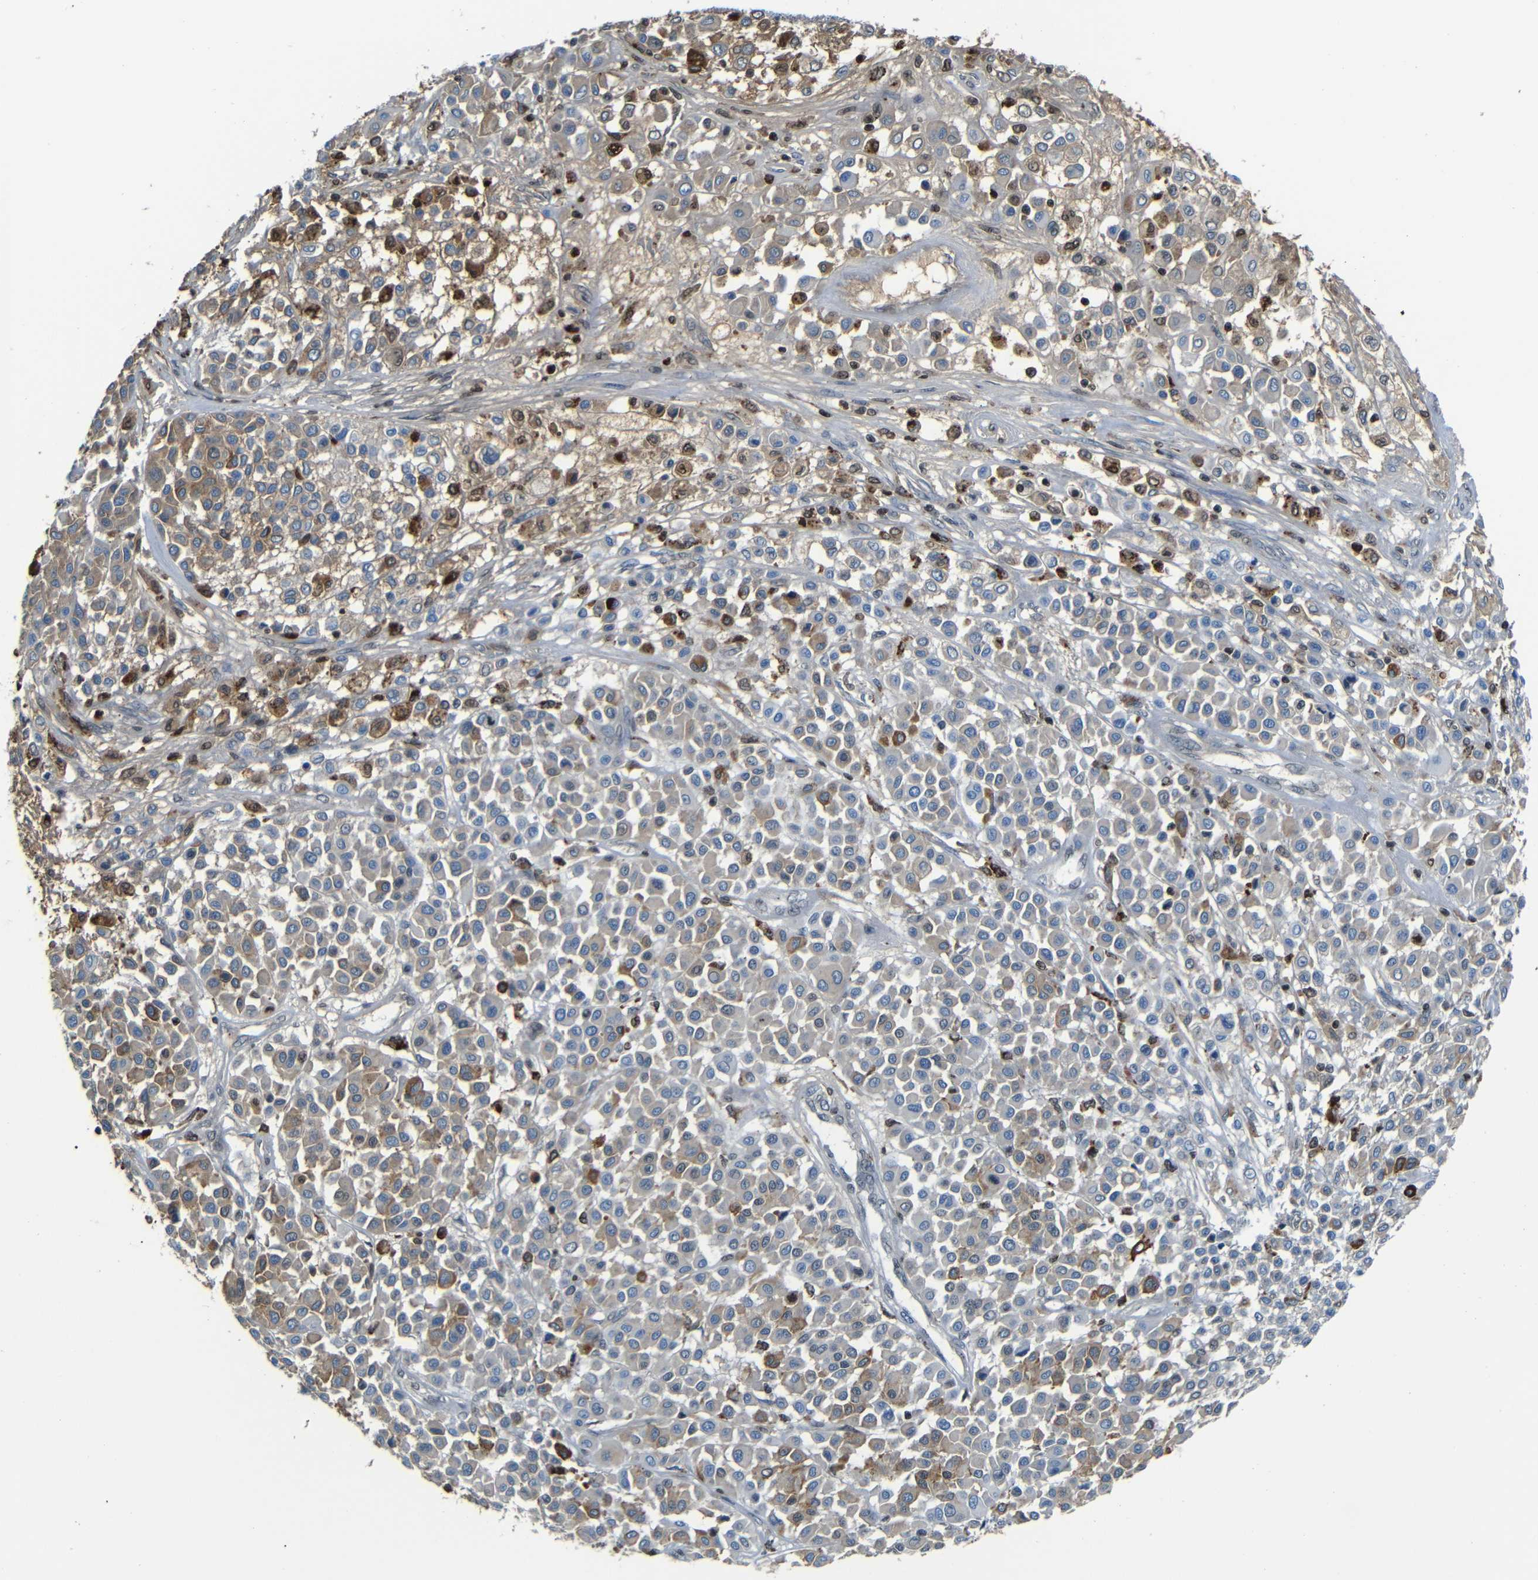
{"staining": {"intensity": "moderate", "quantity": "25%-75%", "location": "cytoplasmic/membranous"}, "tissue": "melanoma", "cell_type": "Tumor cells", "image_type": "cancer", "snomed": [{"axis": "morphology", "description": "Malignant melanoma, Metastatic site"}, {"axis": "topography", "description": "Soft tissue"}], "caption": "Immunohistochemical staining of melanoma reveals moderate cytoplasmic/membranous protein staining in approximately 25%-75% of tumor cells.", "gene": "SERPINA1", "patient": {"sex": "male", "age": 41}}